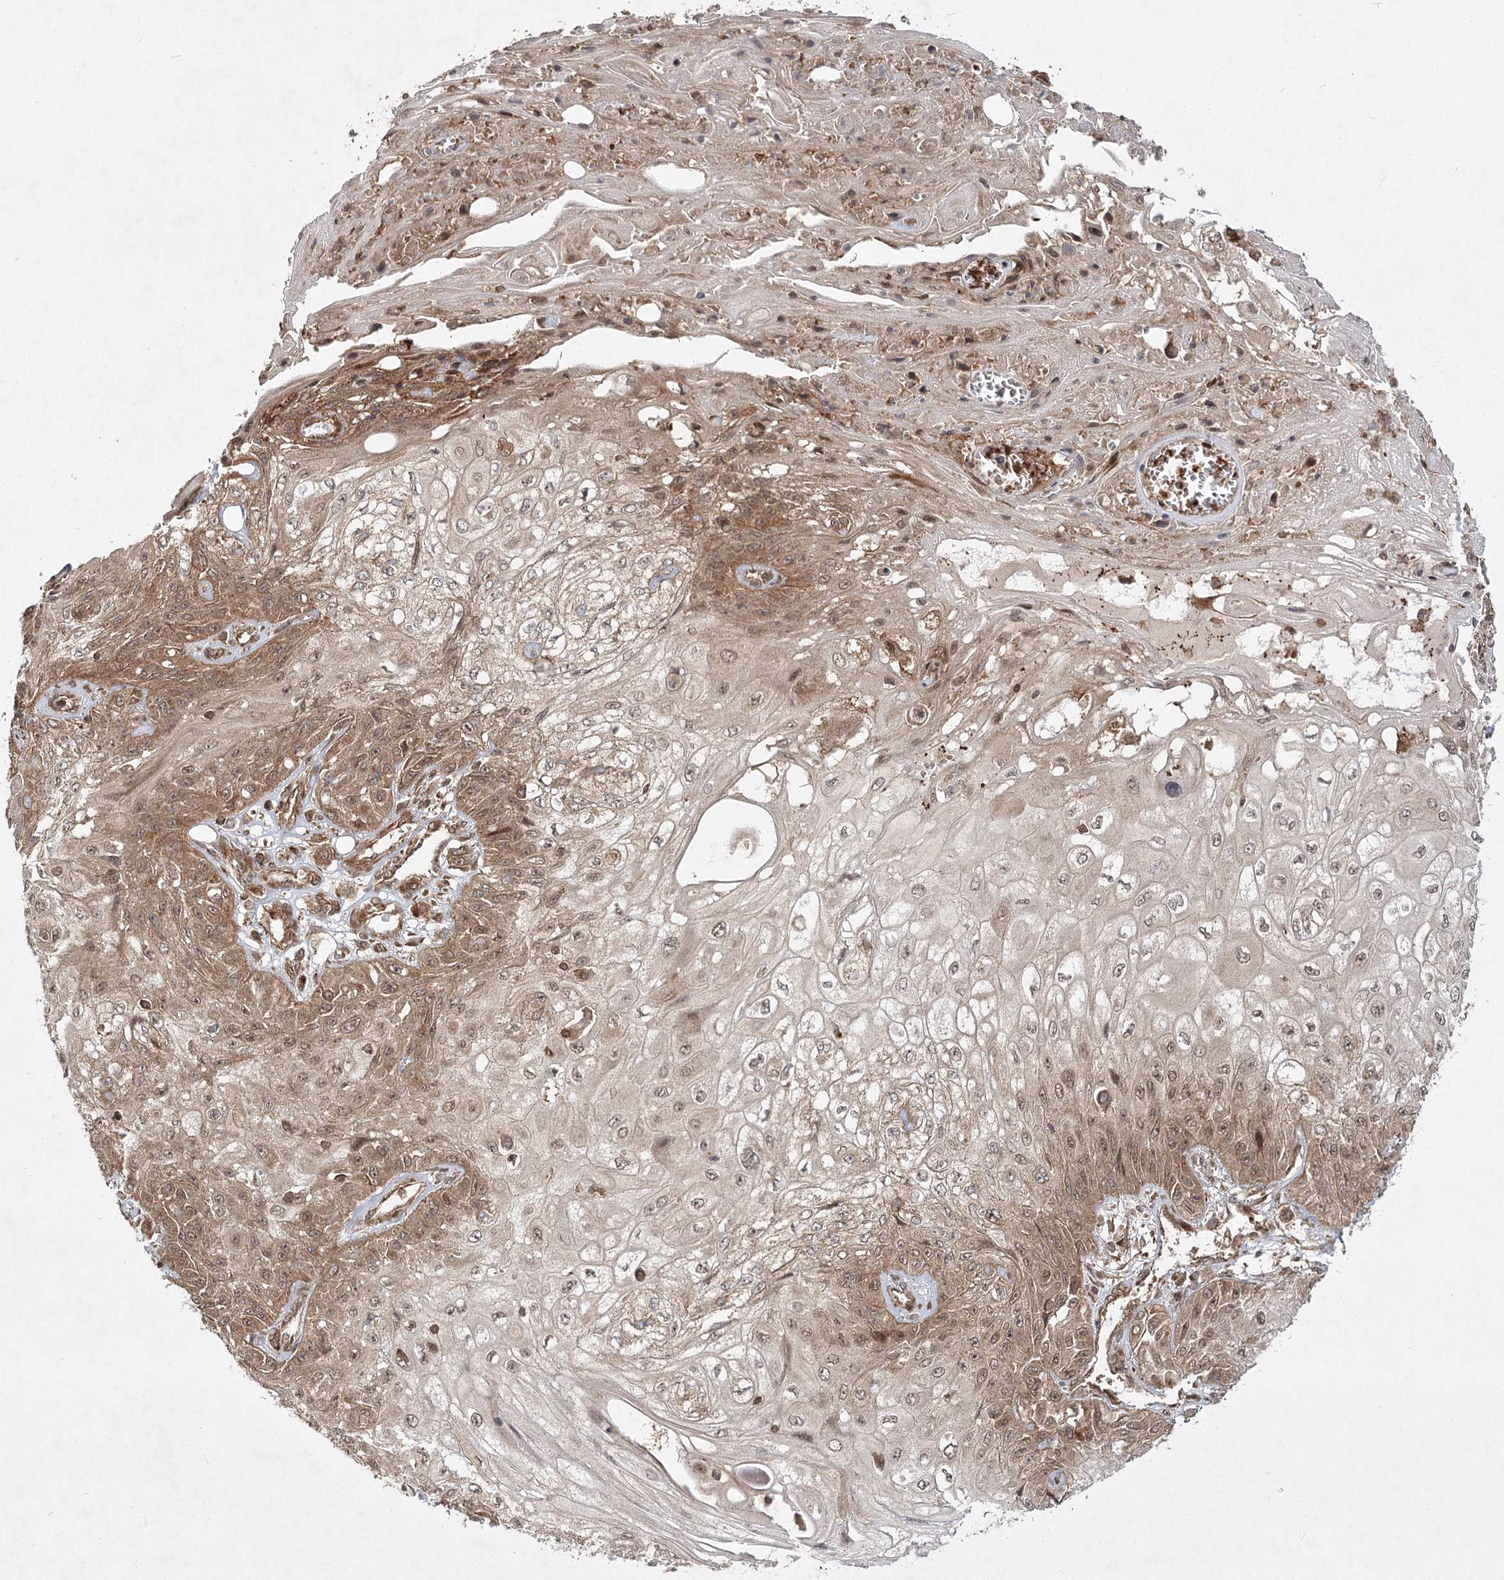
{"staining": {"intensity": "moderate", "quantity": ">75%", "location": "cytoplasmic/membranous,nuclear"}, "tissue": "skin cancer", "cell_type": "Tumor cells", "image_type": "cancer", "snomed": [{"axis": "morphology", "description": "Squamous cell carcinoma, NOS"}, {"axis": "morphology", "description": "Squamous cell carcinoma, metastatic, NOS"}, {"axis": "topography", "description": "Skin"}, {"axis": "topography", "description": "Lymph node"}], "caption": "This histopathology image reveals IHC staining of human skin cancer, with medium moderate cytoplasmic/membranous and nuclear expression in approximately >75% of tumor cells.", "gene": "MDFIC", "patient": {"sex": "male", "age": 75}}